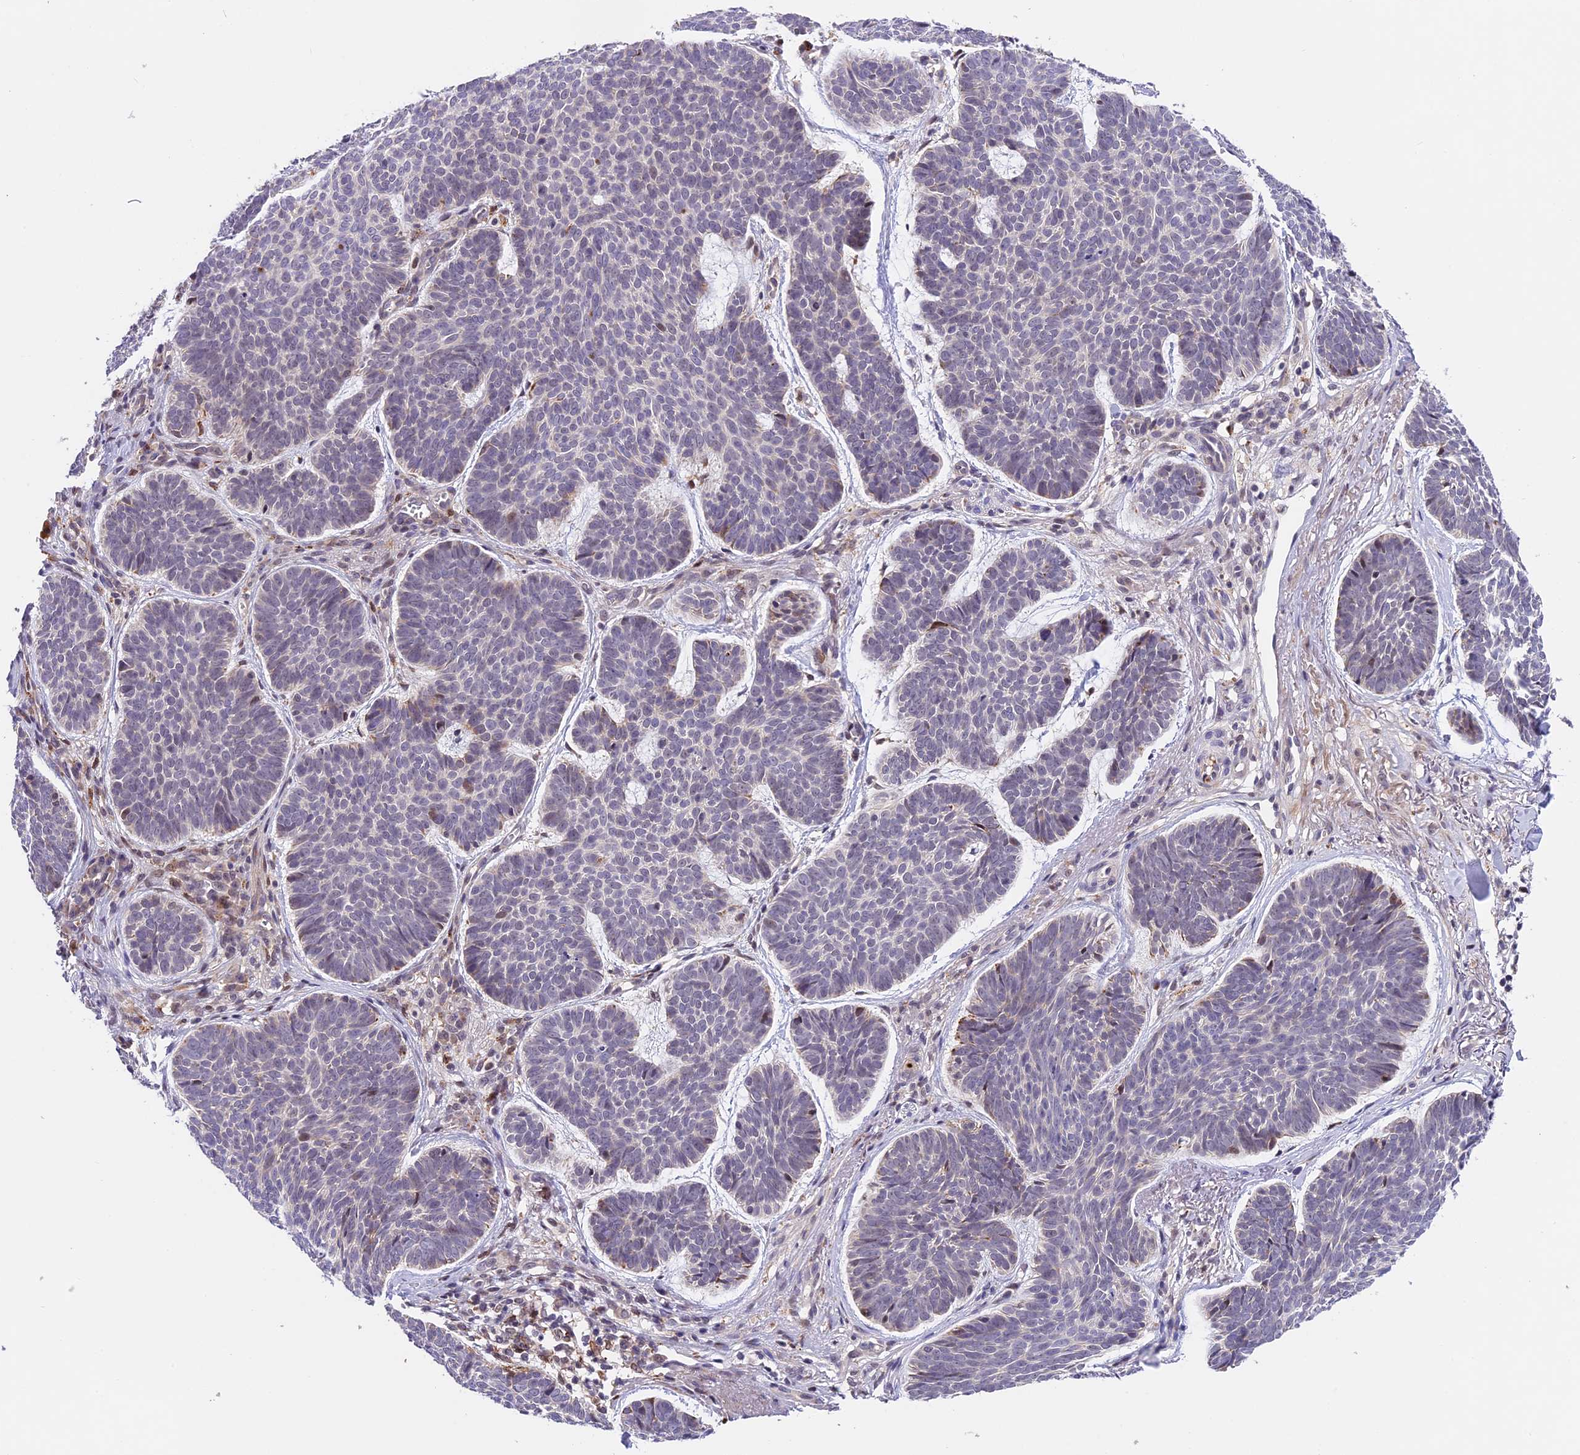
{"staining": {"intensity": "negative", "quantity": "none", "location": "none"}, "tissue": "skin cancer", "cell_type": "Tumor cells", "image_type": "cancer", "snomed": [{"axis": "morphology", "description": "Basal cell carcinoma"}, {"axis": "topography", "description": "Skin"}], "caption": "DAB (3,3'-diaminobenzidine) immunohistochemical staining of human skin basal cell carcinoma exhibits no significant positivity in tumor cells. (DAB immunohistochemistry (IHC), high magnification).", "gene": "FBXO45", "patient": {"sex": "female", "age": 74}}